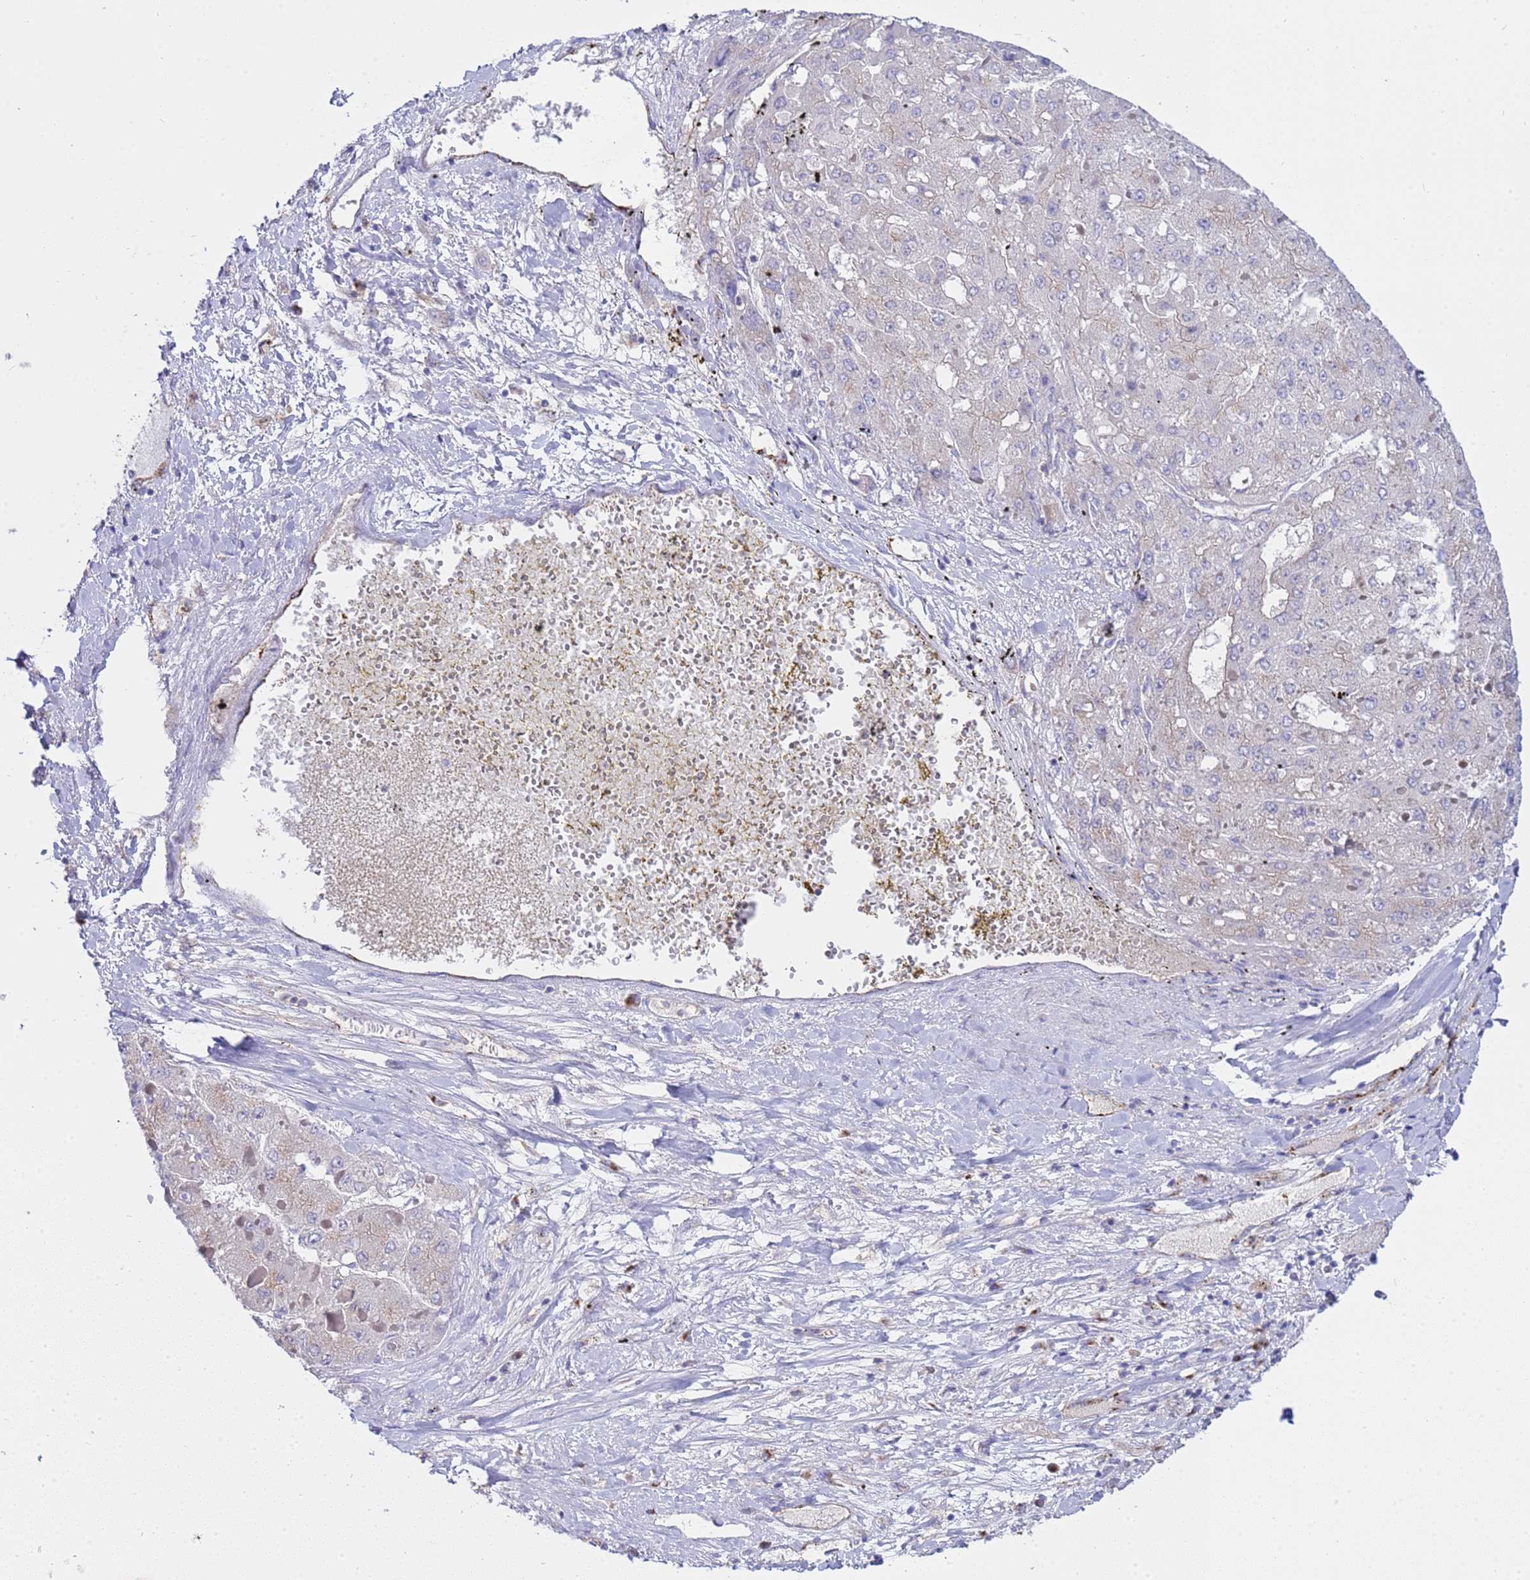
{"staining": {"intensity": "negative", "quantity": "none", "location": "none"}, "tissue": "liver cancer", "cell_type": "Tumor cells", "image_type": "cancer", "snomed": [{"axis": "morphology", "description": "Carcinoma, Hepatocellular, NOS"}, {"axis": "topography", "description": "Liver"}], "caption": "Image shows no protein positivity in tumor cells of liver cancer tissue.", "gene": "ANAPC1", "patient": {"sex": "female", "age": 73}}